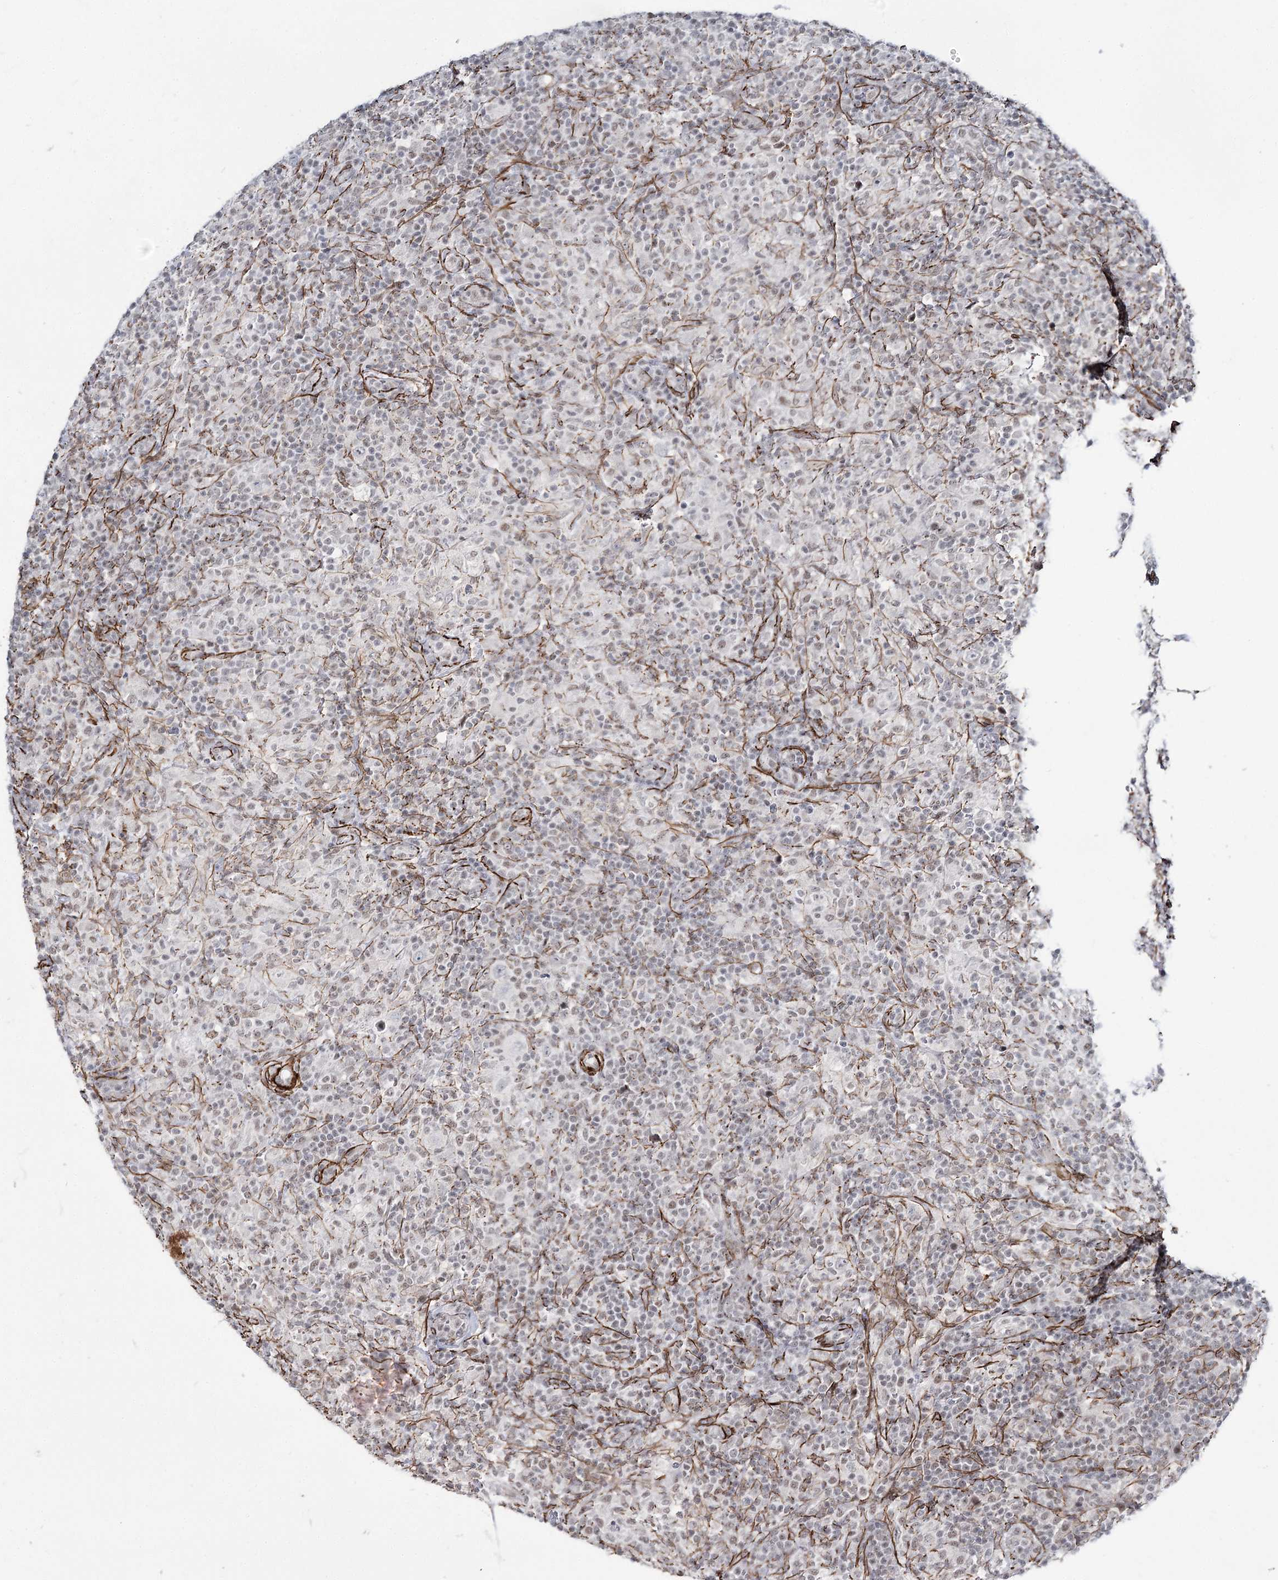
{"staining": {"intensity": "negative", "quantity": "none", "location": "none"}, "tissue": "lymphoma", "cell_type": "Tumor cells", "image_type": "cancer", "snomed": [{"axis": "morphology", "description": "Hodgkin's disease, NOS"}, {"axis": "topography", "description": "Lymph node"}], "caption": "Tumor cells show no significant staining in lymphoma.", "gene": "CWF19L1", "patient": {"sex": "male", "age": 70}}